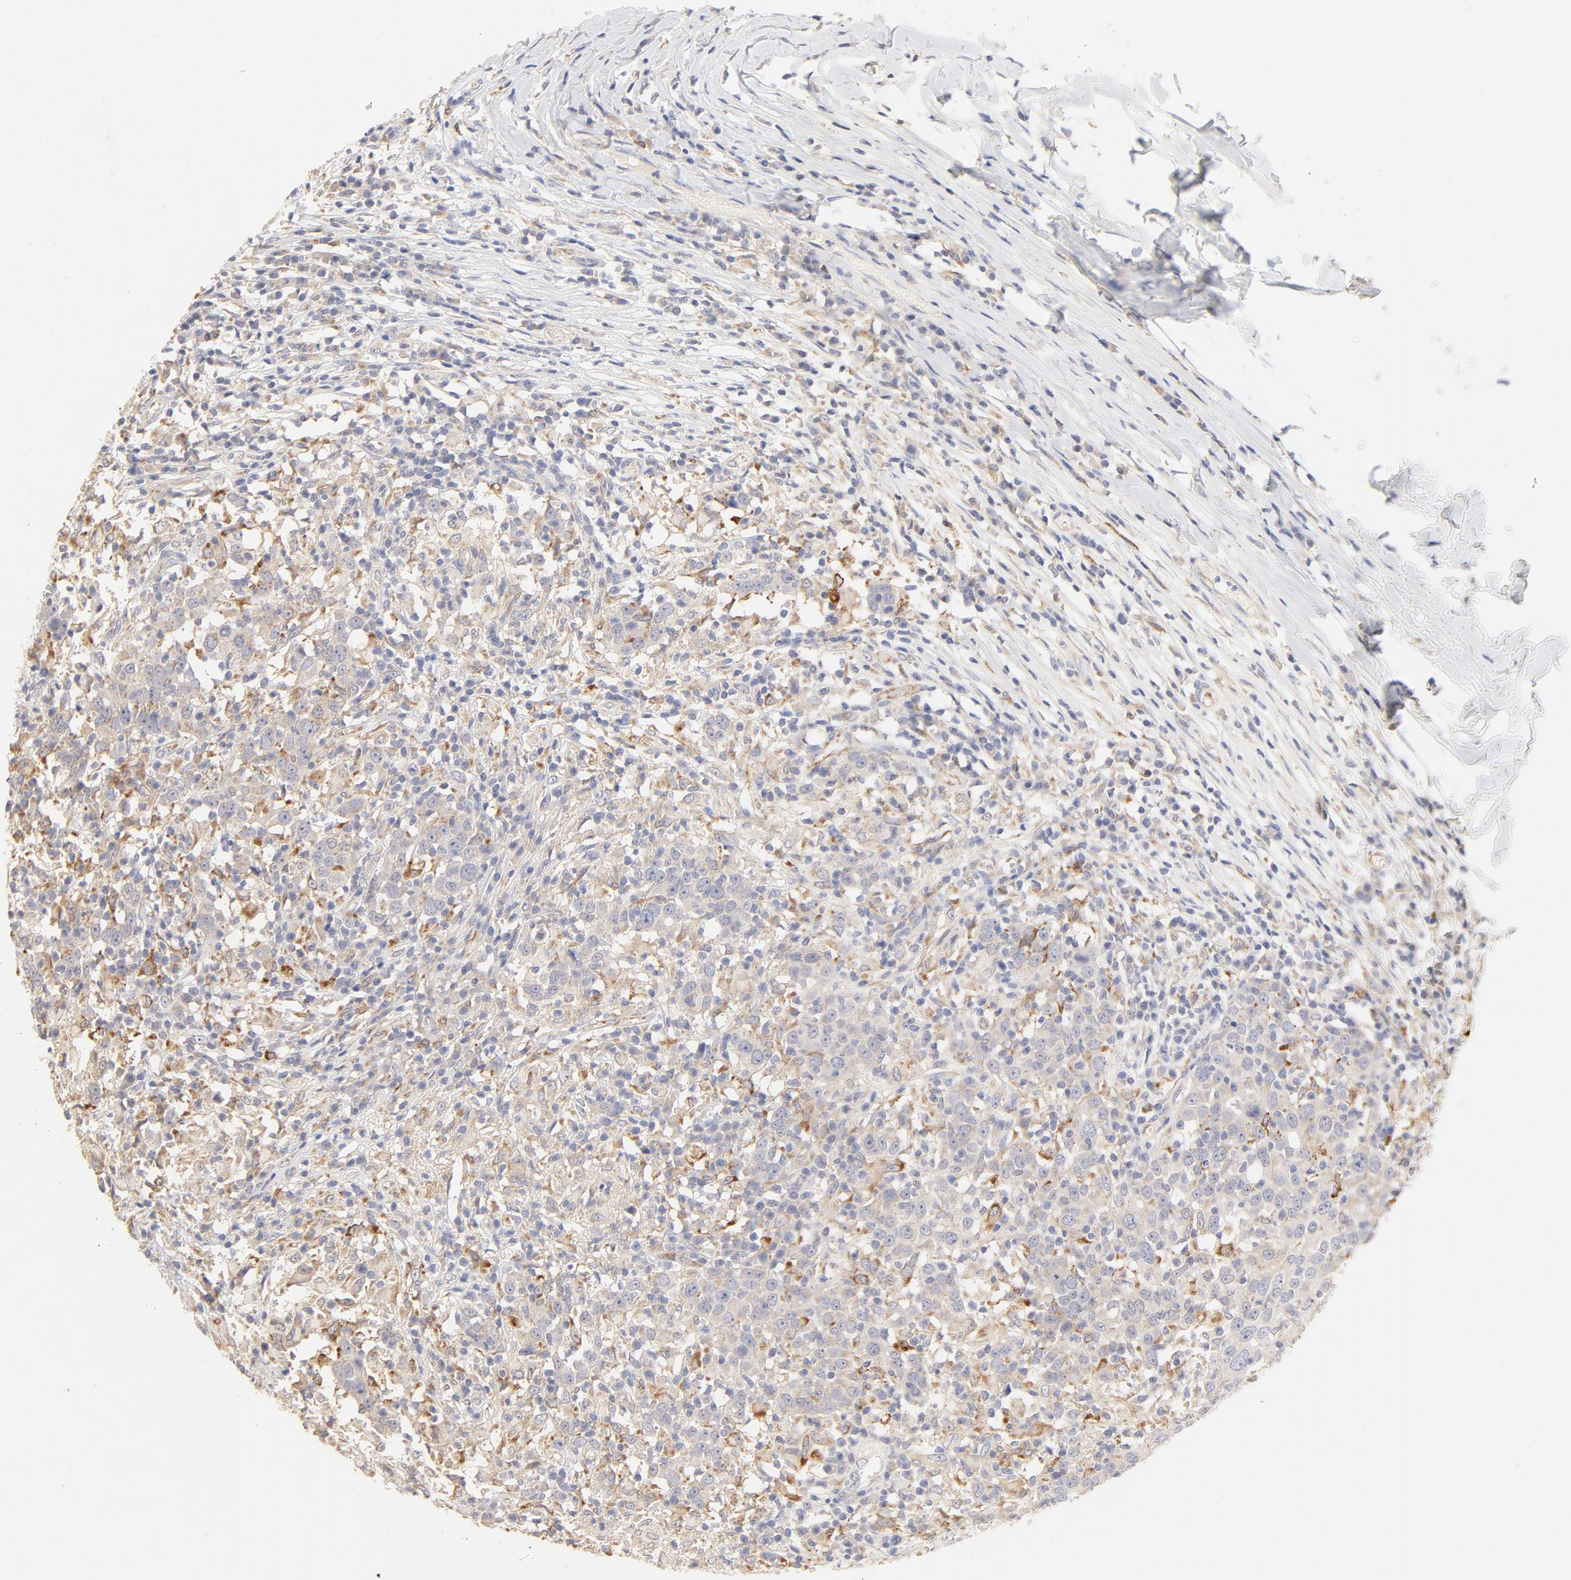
{"staining": {"intensity": "weak", "quantity": ">75%", "location": "cytoplasmic/membranous"}, "tissue": "head and neck cancer", "cell_type": "Tumor cells", "image_type": "cancer", "snomed": [{"axis": "morphology", "description": "Adenocarcinoma, NOS"}, {"axis": "topography", "description": "Salivary gland"}, {"axis": "topography", "description": "Head-Neck"}], "caption": "Brown immunohistochemical staining in human head and neck cancer shows weak cytoplasmic/membranous positivity in about >75% of tumor cells. The staining was performed using DAB, with brown indicating positive protein expression. Nuclei are stained blue with hematoxylin.", "gene": "MTERF2", "patient": {"sex": "female", "age": 65}}